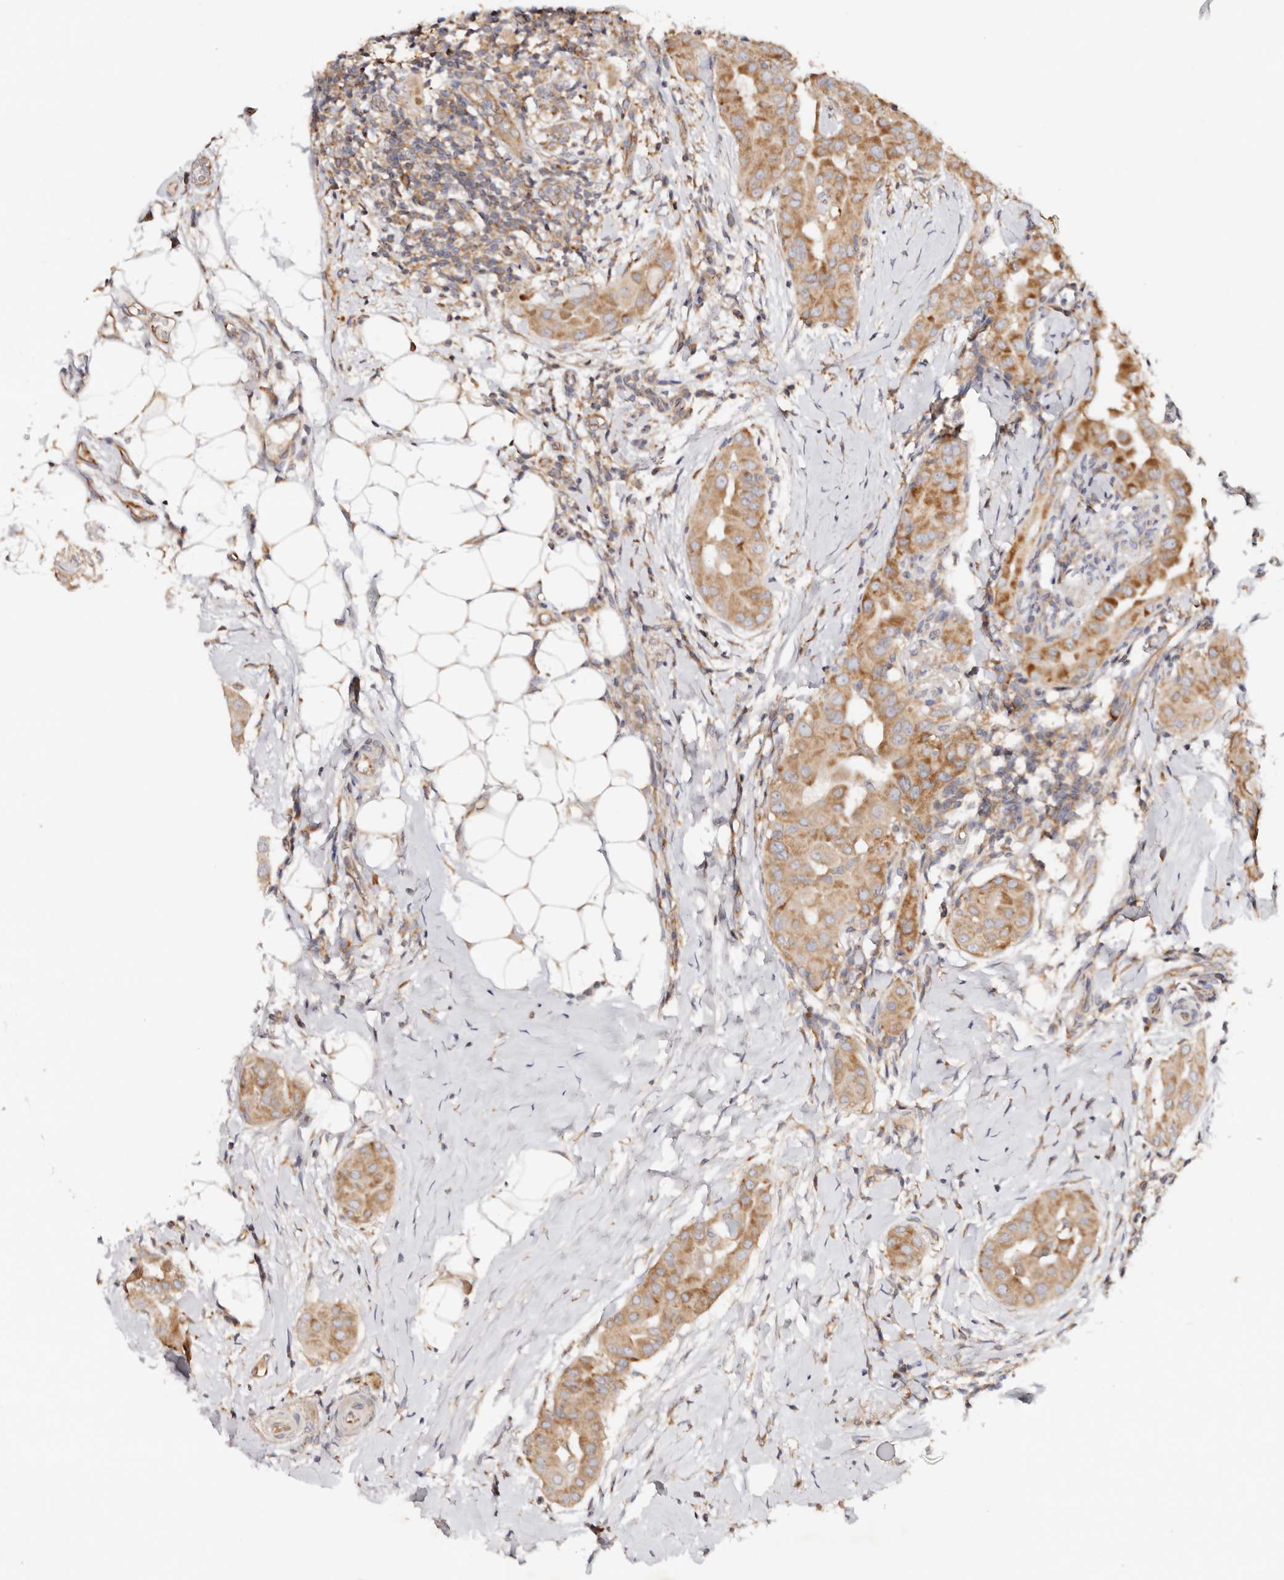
{"staining": {"intensity": "moderate", "quantity": ">75%", "location": "cytoplasmic/membranous"}, "tissue": "thyroid cancer", "cell_type": "Tumor cells", "image_type": "cancer", "snomed": [{"axis": "morphology", "description": "Papillary adenocarcinoma, NOS"}, {"axis": "topography", "description": "Thyroid gland"}], "caption": "An image of human thyroid cancer (papillary adenocarcinoma) stained for a protein displays moderate cytoplasmic/membranous brown staining in tumor cells.", "gene": "GNA13", "patient": {"sex": "male", "age": 33}}